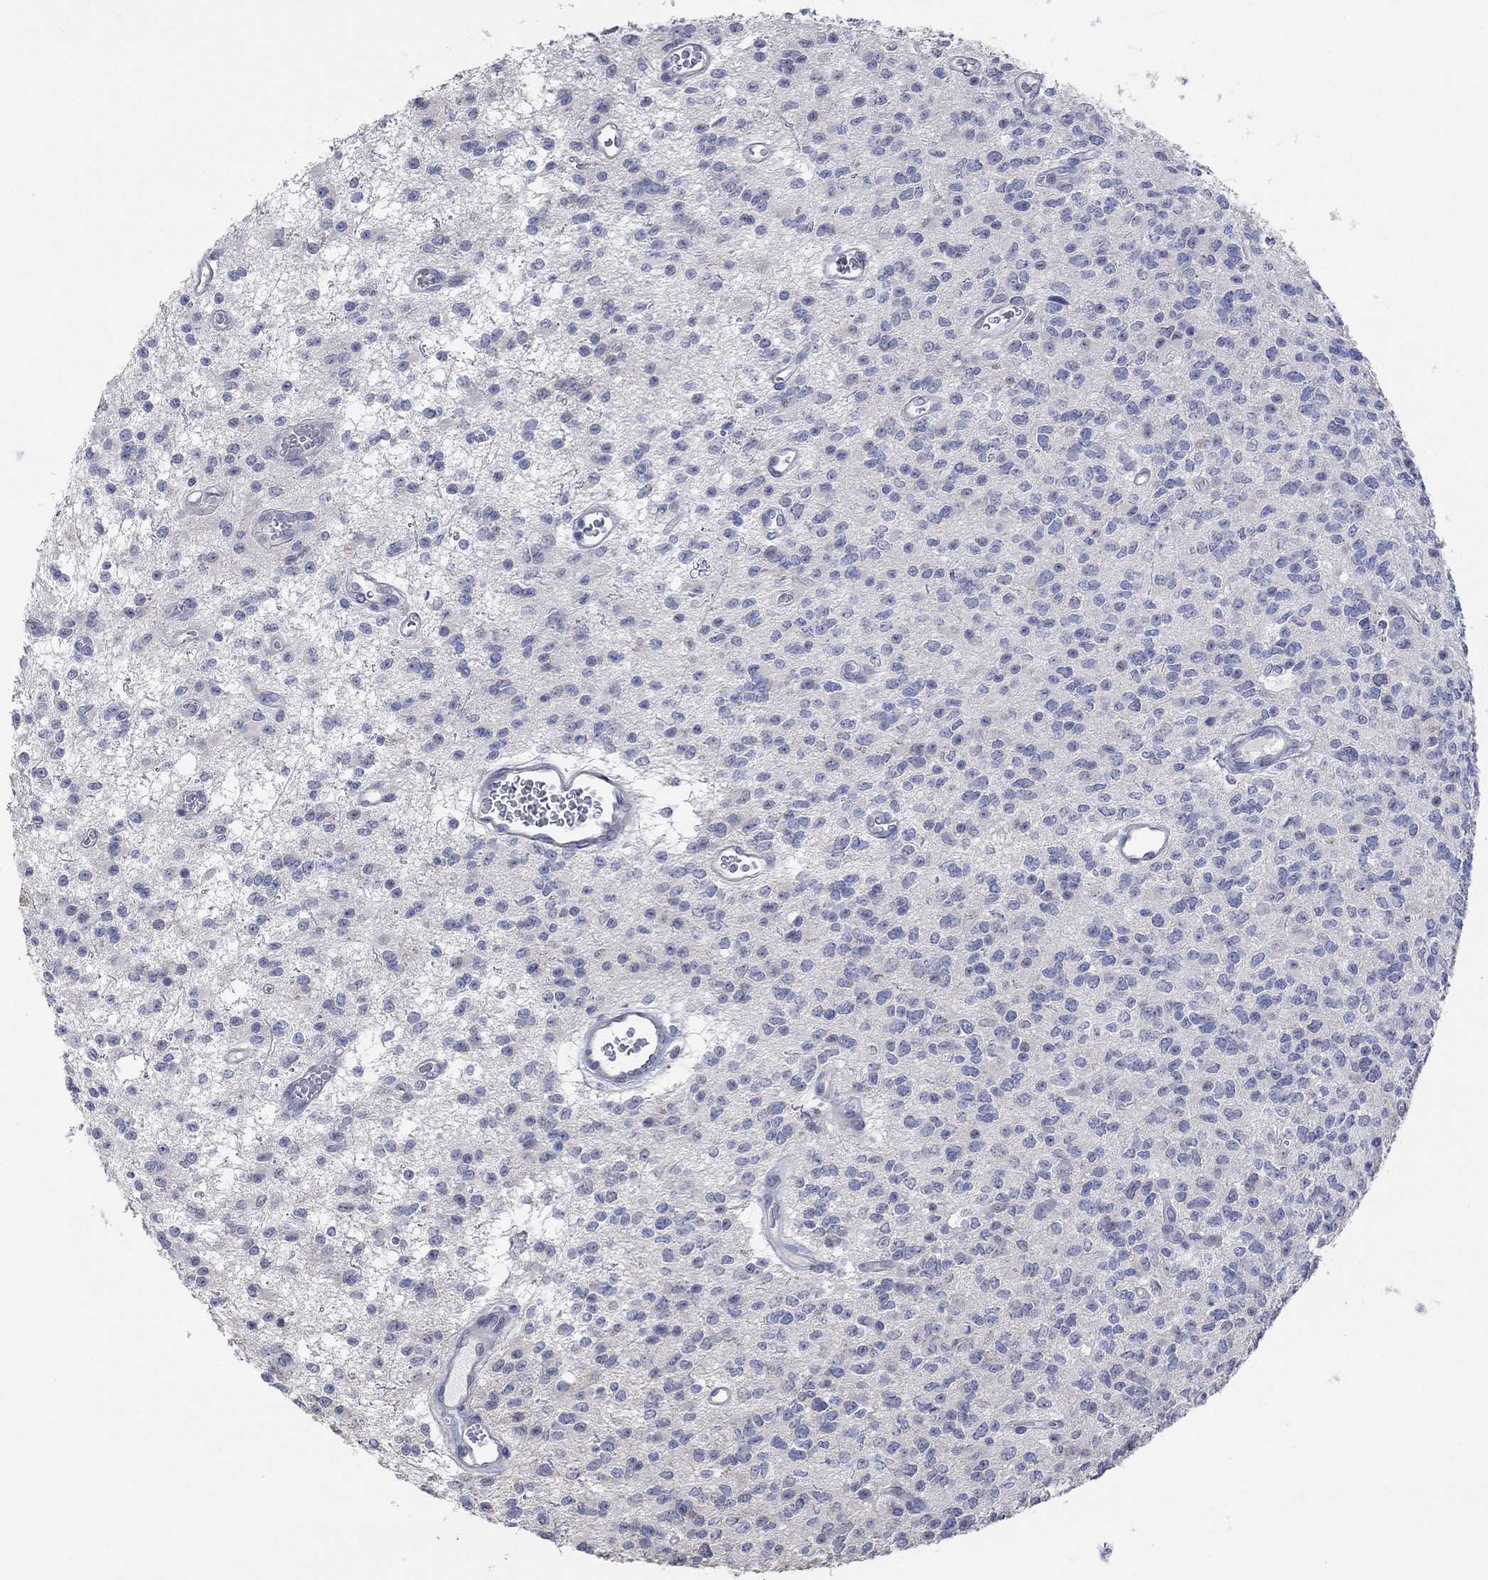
{"staining": {"intensity": "negative", "quantity": "none", "location": "none"}, "tissue": "glioma", "cell_type": "Tumor cells", "image_type": "cancer", "snomed": [{"axis": "morphology", "description": "Glioma, malignant, Low grade"}, {"axis": "topography", "description": "Brain"}], "caption": "Human malignant low-grade glioma stained for a protein using IHC exhibits no expression in tumor cells.", "gene": "PNMA5", "patient": {"sex": "female", "age": 45}}